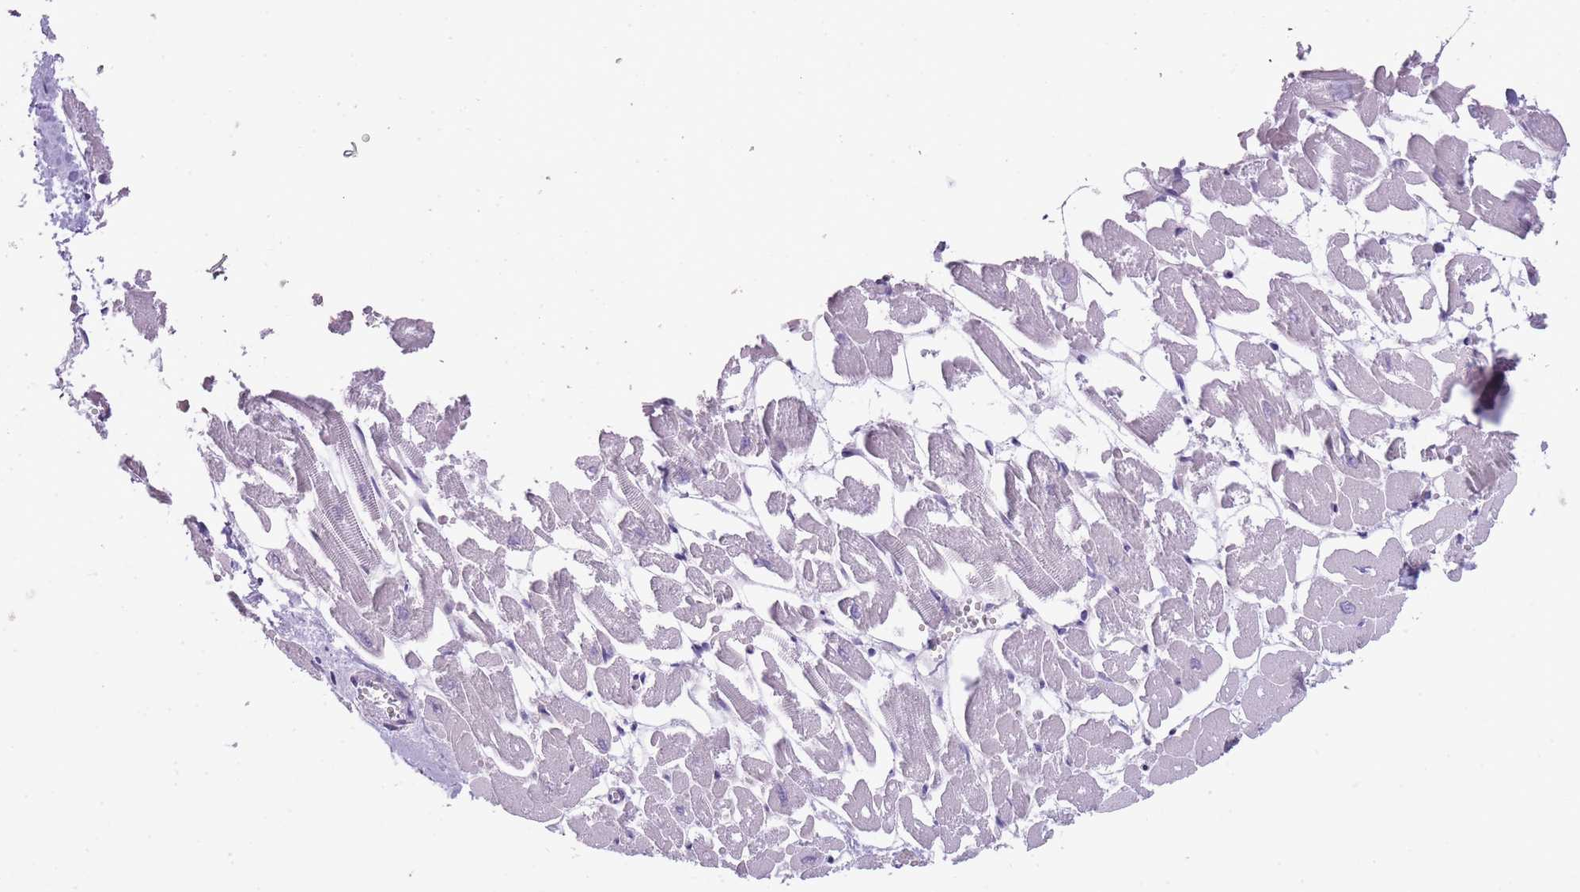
{"staining": {"intensity": "negative", "quantity": "none", "location": "none"}, "tissue": "heart muscle", "cell_type": "Cardiomyocytes", "image_type": "normal", "snomed": [{"axis": "morphology", "description": "Normal tissue, NOS"}, {"axis": "topography", "description": "Heart"}], "caption": "There is no significant expression in cardiomyocytes of heart muscle. (Immunohistochemistry, brightfield microscopy, high magnification).", "gene": "GNAT1", "patient": {"sex": "male", "age": 54}}